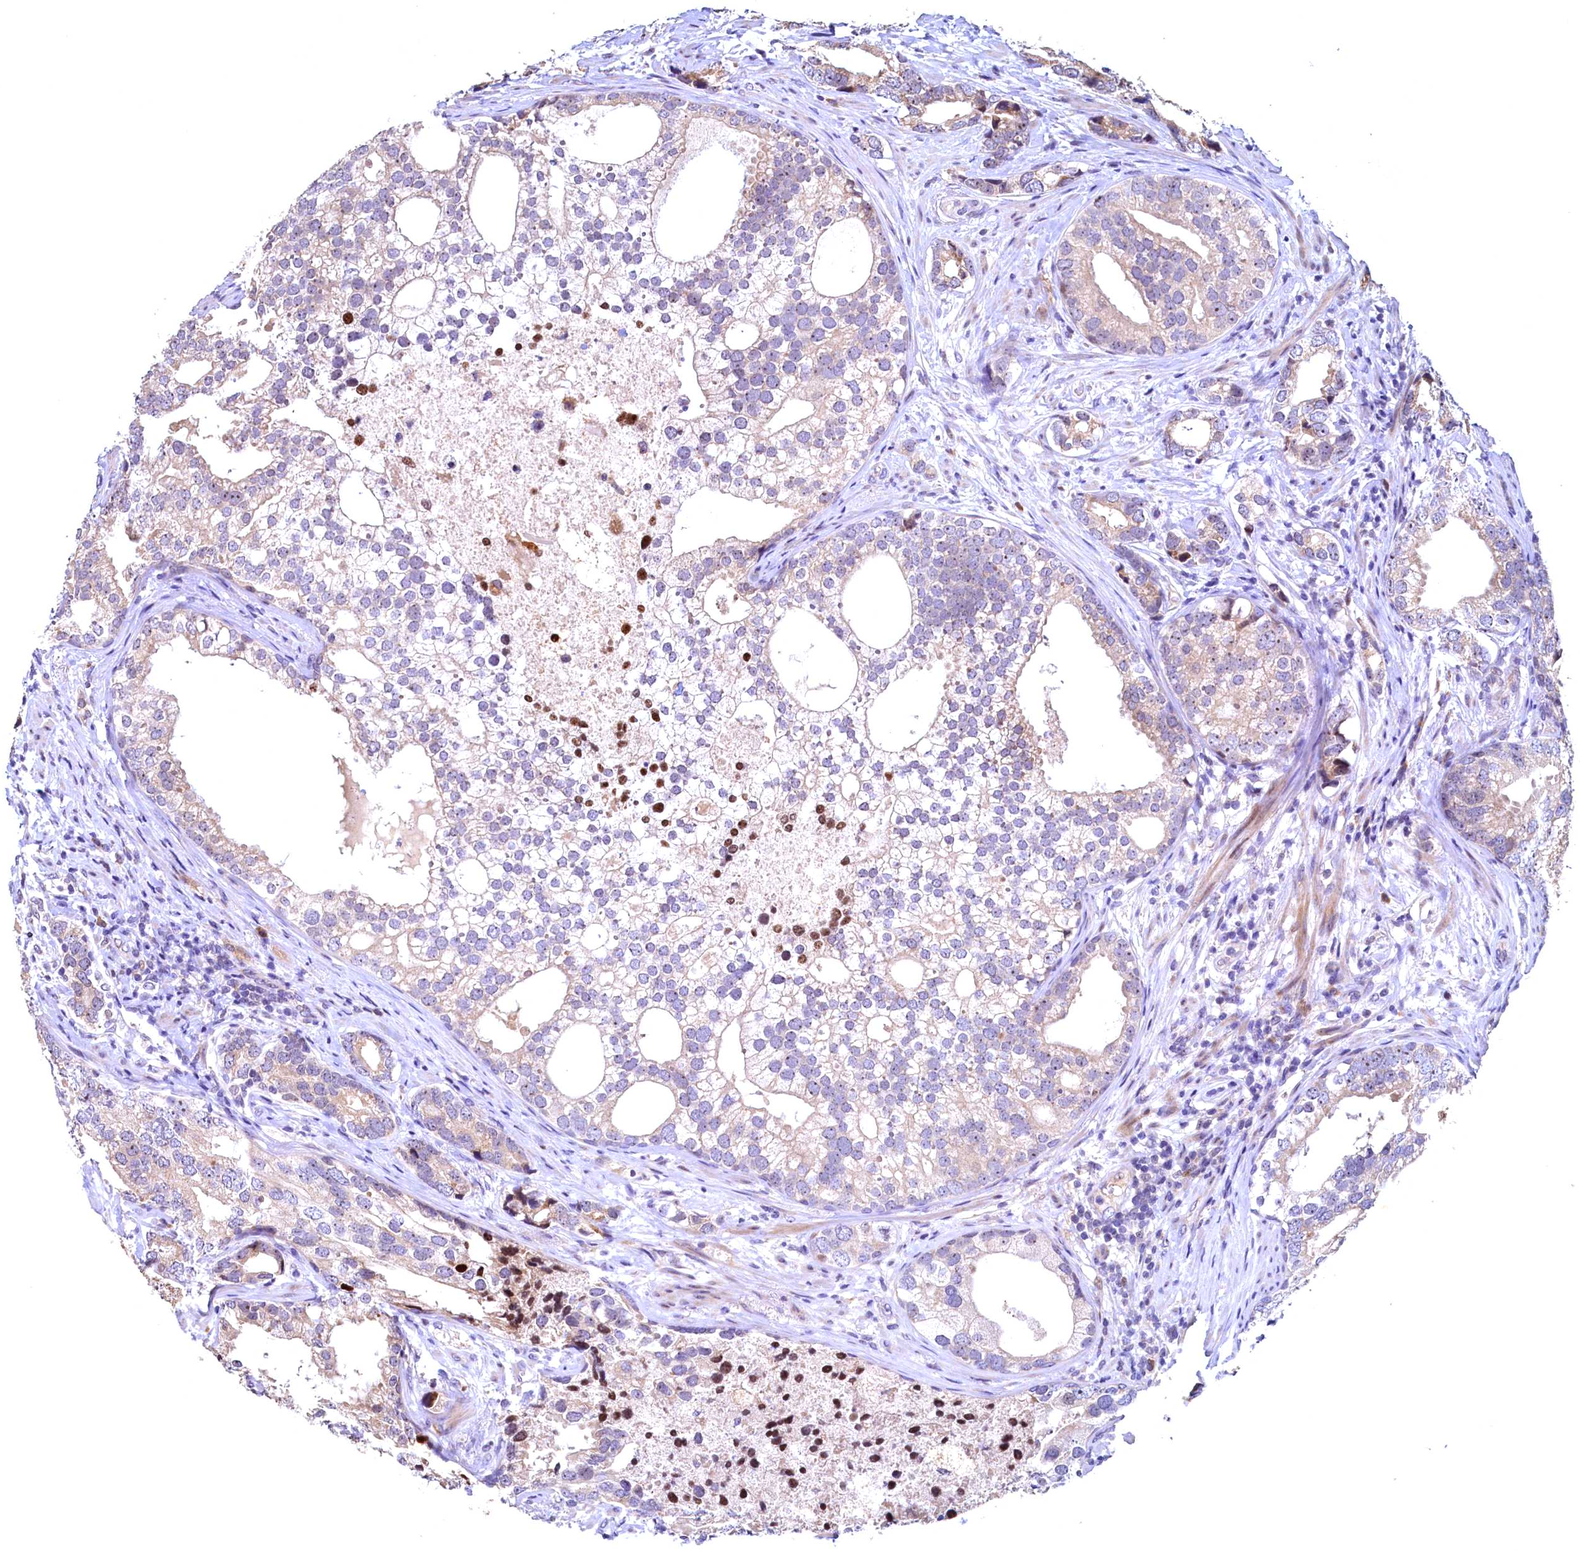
{"staining": {"intensity": "weak", "quantity": "<25%", "location": "cytoplasmic/membranous"}, "tissue": "prostate cancer", "cell_type": "Tumor cells", "image_type": "cancer", "snomed": [{"axis": "morphology", "description": "Adenocarcinoma, High grade"}, {"axis": "topography", "description": "Prostate"}], "caption": "Tumor cells show no significant protein staining in prostate cancer (adenocarcinoma (high-grade)).", "gene": "LATS2", "patient": {"sex": "male", "age": 75}}